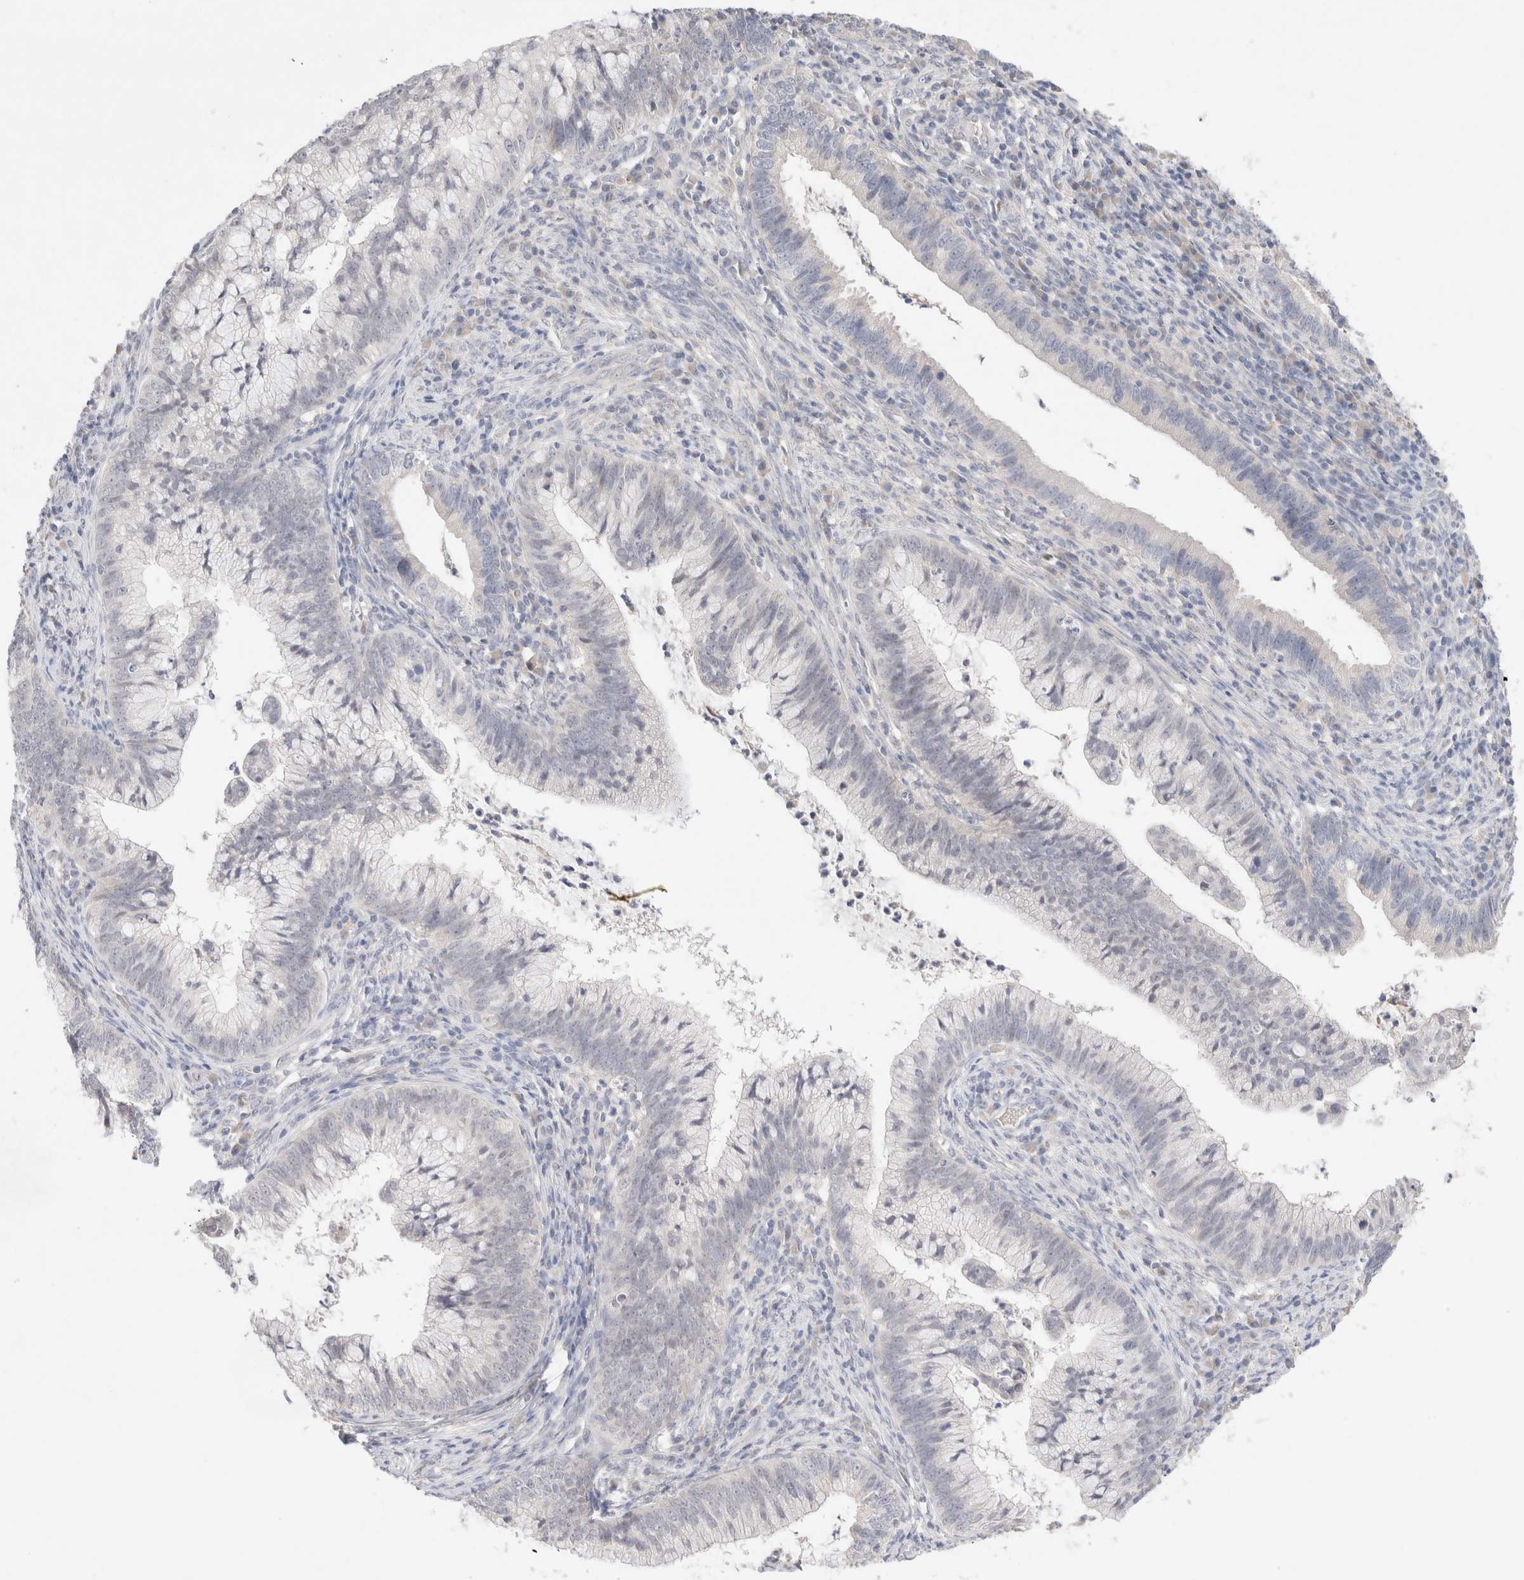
{"staining": {"intensity": "negative", "quantity": "none", "location": "none"}, "tissue": "cervical cancer", "cell_type": "Tumor cells", "image_type": "cancer", "snomed": [{"axis": "morphology", "description": "Adenocarcinoma, NOS"}, {"axis": "topography", "description": "Cervix"}], "caption": "Immunohistochemistry histopathology image of adenocarcinoma (cervical) stained for a protein (brown), which shows no positivity in tumor cells.", "gene": "SPATA20", "patient": {"sex": "female", "age": 36}}